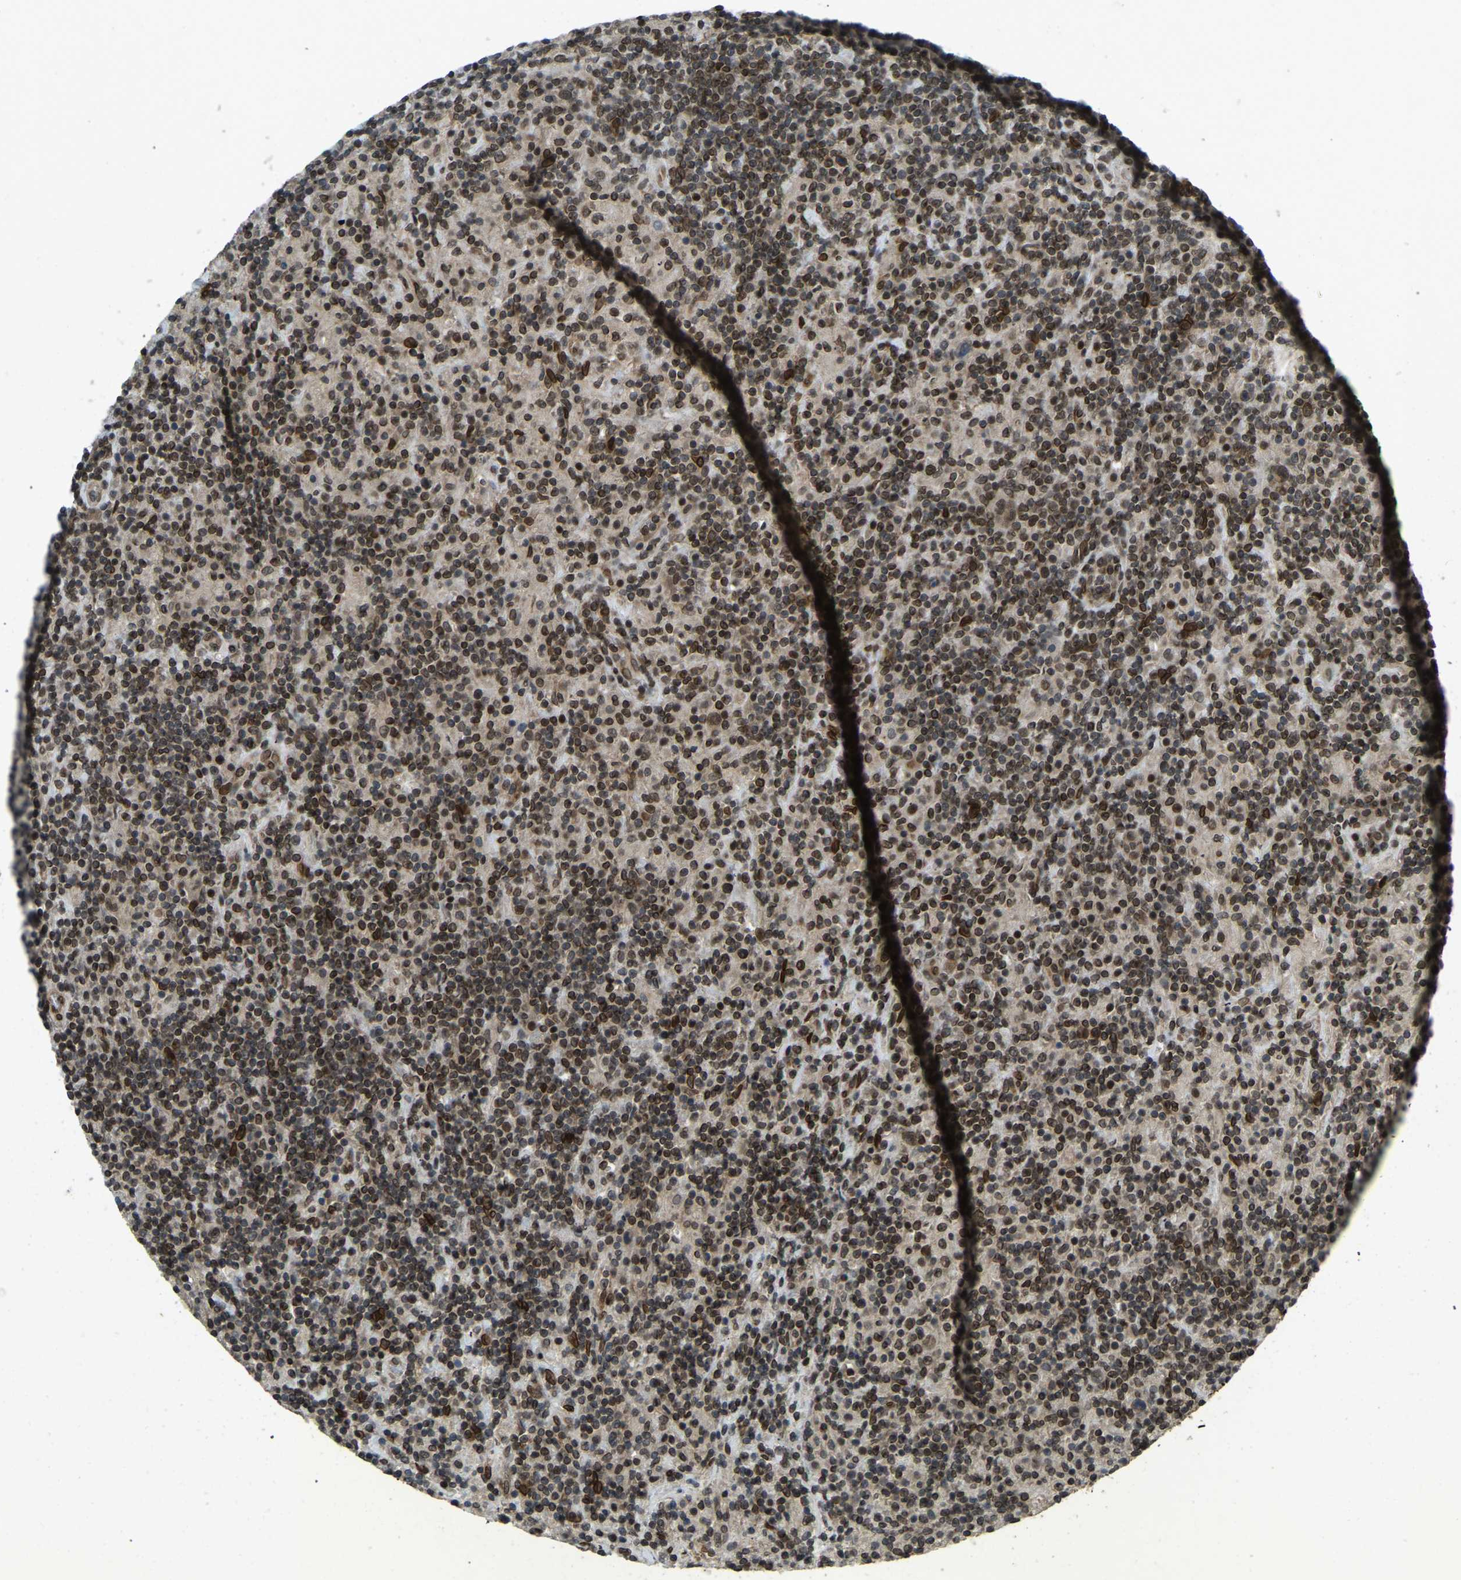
{"staining": {"intensity": "moderate", "quantity": ">75%", "location": "cytoplasmic/membranous,nuclear"}, "tissue": "lymphoma", "cell_type": "Tumor cells", "image_type": "cancer", "snomed": [{"axis": "morphology", "description": "Hodgkin's disease, NOS"}, {"axis": "topography", "description": "Lymph node"}], "caption": "Immunohistochemical staining of lymphoma exhibits medium levels of moderate cytoplasmic/membranous and nuclear protein expression in about >75% of tumor cells. (Stains: DAB in brown, nuclei in blue, Microscopy: brightfield microscopy at high magnification).", "gene": "SYNE1", "patient": {"sex": "male", "age": 70}}